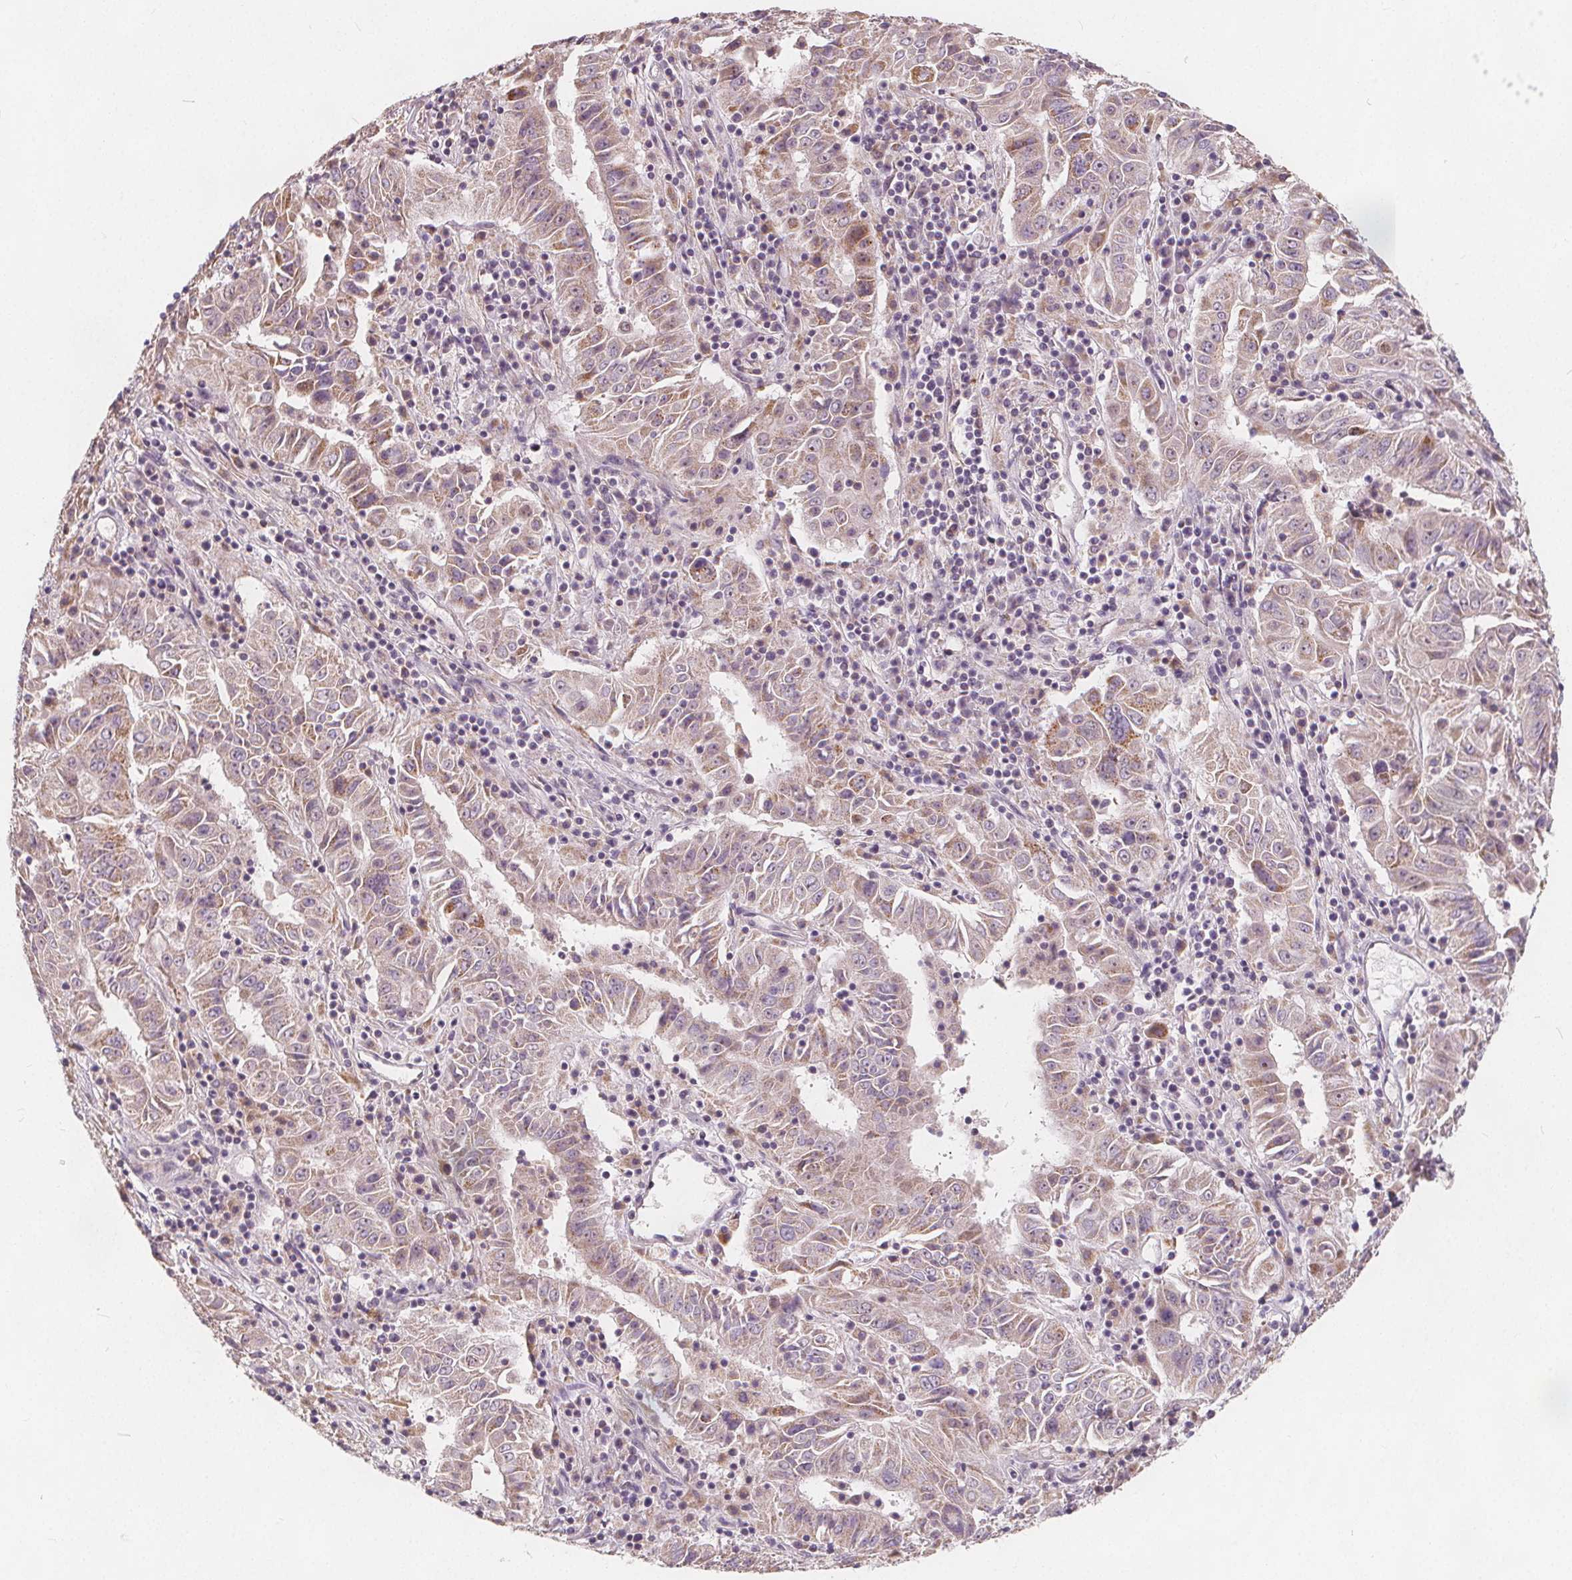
{"staining": {"intensity": "weak", "quantity": "<25%", "location": "cytoplasmic/membranous"}, "tissue": "pancreatic cancer", "cell_type": "Tumor cells", "image_type": "cancer", "snomed": [{"axis": "morphology", "description": "Adenocarcinoma, NOS"}, {"axis": "topography", "description": "Pancreas"}], "caption": "Human adenocarcinoma (pancreatic) stained for a protein using immunohistochemistry reveals no expression in tumor cells.", "gene": "DRC3", "patient": {"sex": "male", "age": 63}}